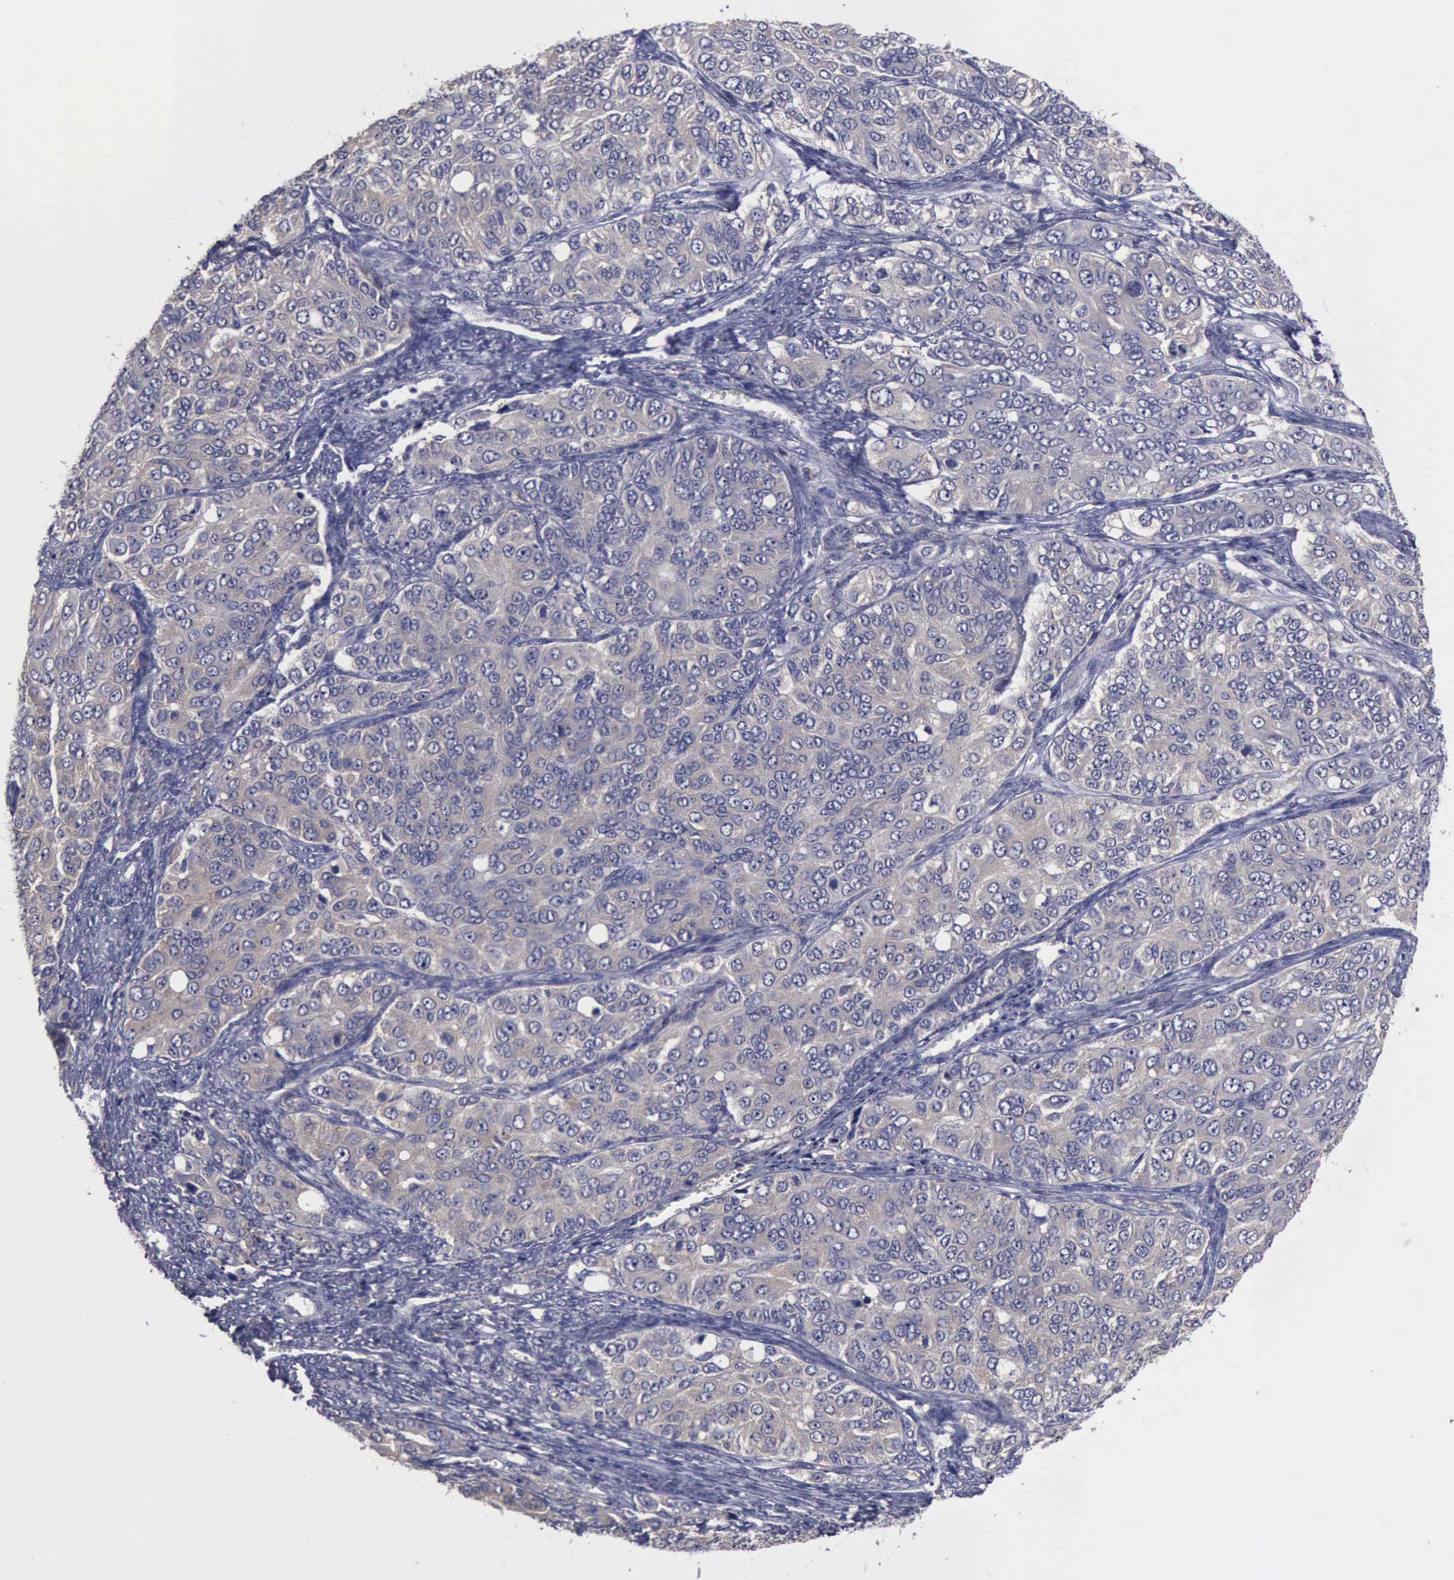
{"staining": {"intensity": "negative", "quantity": "none", "location": "none"}, "tissue": "ovarian cancer", "cell_type": "Tumor cells", "image_type": "cancer", "snomed": [{"axis": "morphology", "description": "Carcinoma, endometroid"}, {"axis": "topography", "description": "Ovary"}], "caption": "An immunohistochemistry (IHC) micrograph of ovarian cancer is shown. There is no staining in tumor cells of ovarian cancer. (Brightfield microscopy of DAB immunohistochemistry (IHC) at high magnification).", "gene": "PHKA1", "patient": {"sex": "female", "age": 51}}